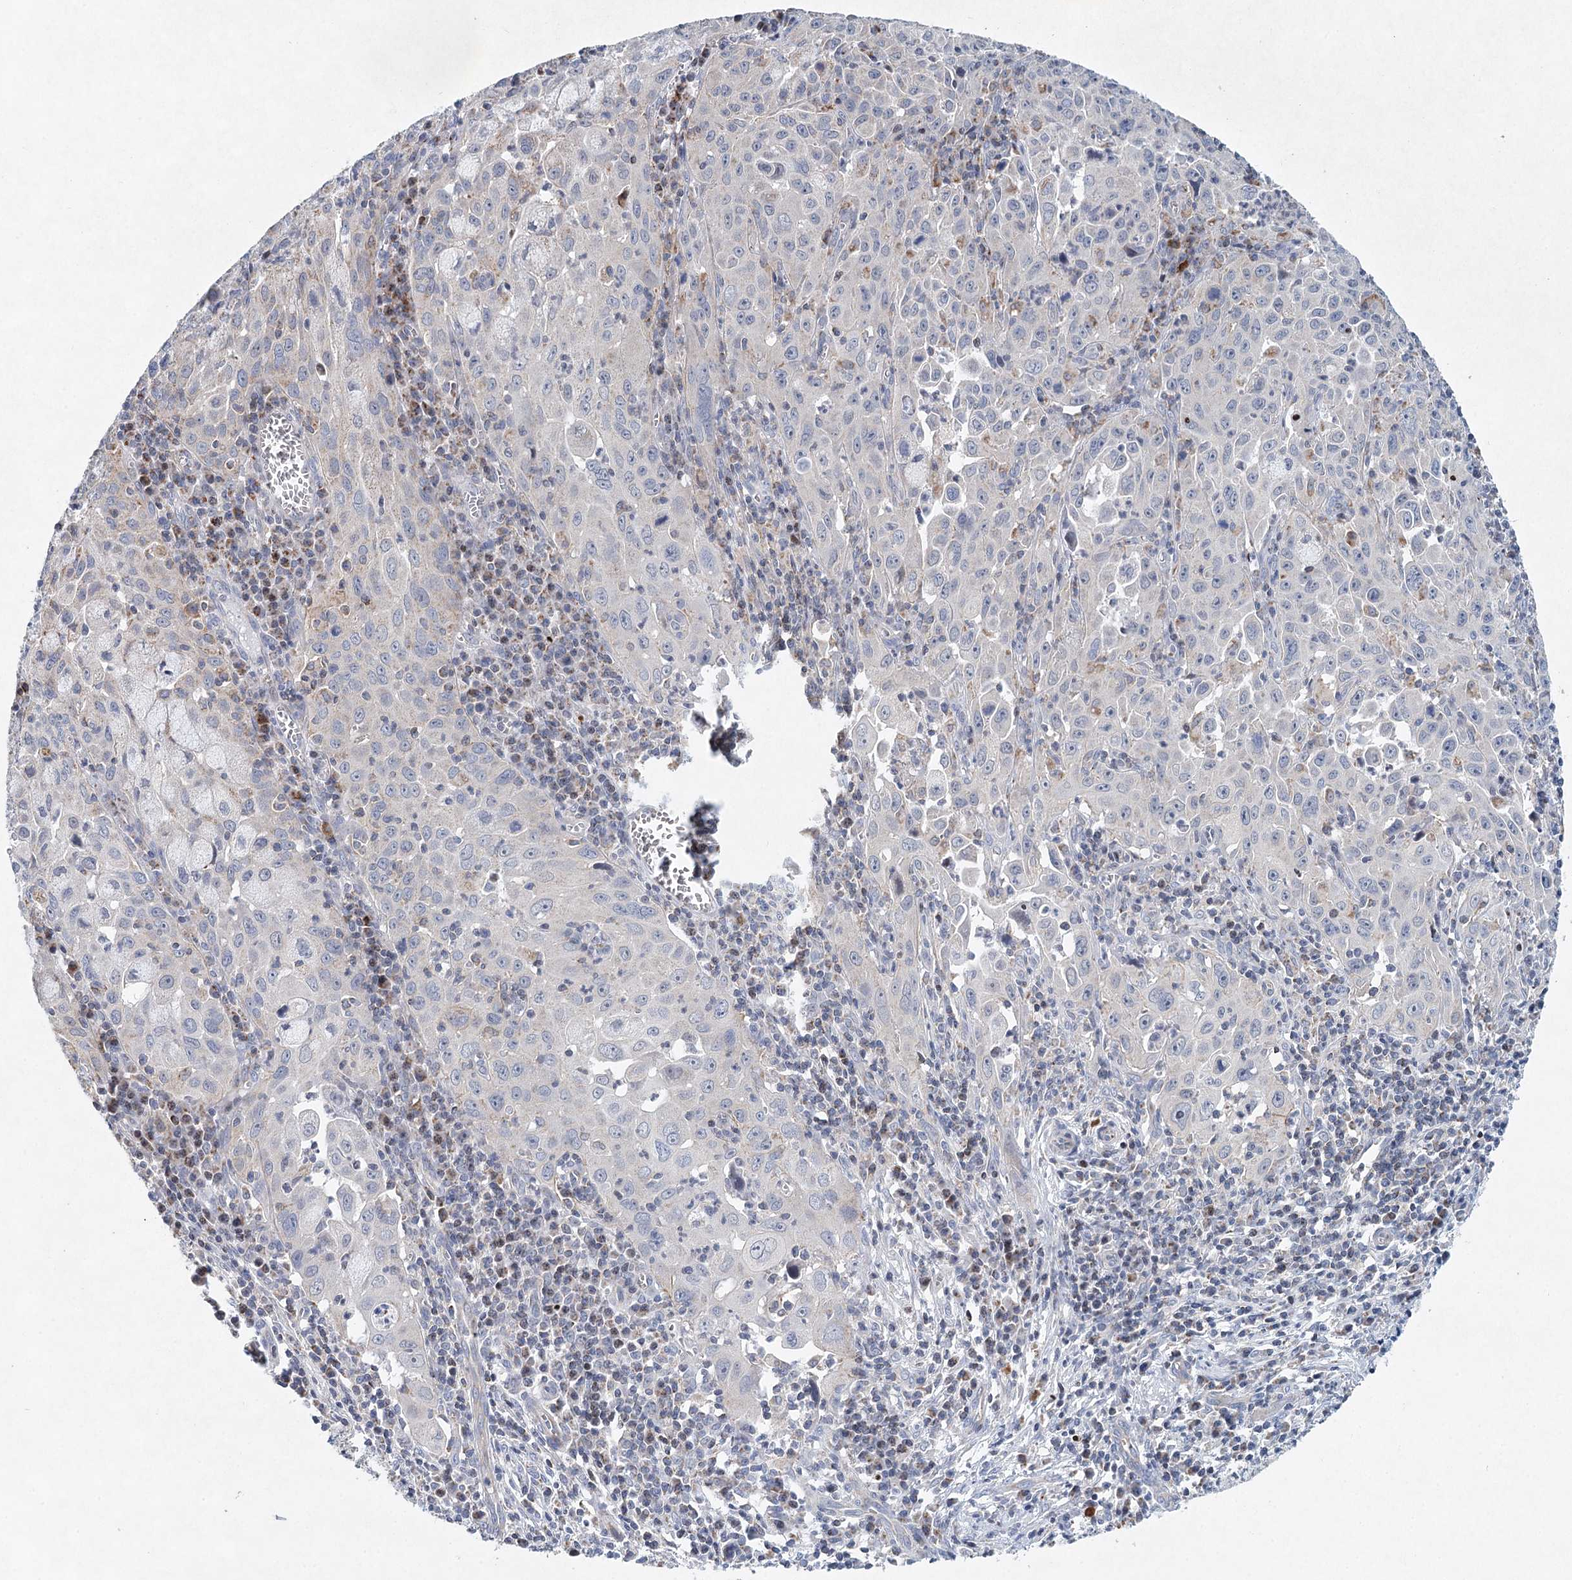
{"staining": {"intensity": "negative", "quantity": "none", "location": "none"}, "tissue": "cervical cancer", "cell_type": "Tumor cells", "image_type": "cancer", "snomed": [{"axis": "morphology", "description": "Squamous cell carcinoma, NOS"}, {"axis": "topography", "description": "Cervix"}], "caption": "High magnification brightfield microscopy of cervical cancer (squamous cell carcinoma) stained with DAB (3,3'-diaminobenzidine) (brown) and counterstained with hematoxylin (blue): tumor cells show no significant positivity.", "gene": "XPO6", "patient": {"sex": "female", "age": 42}}